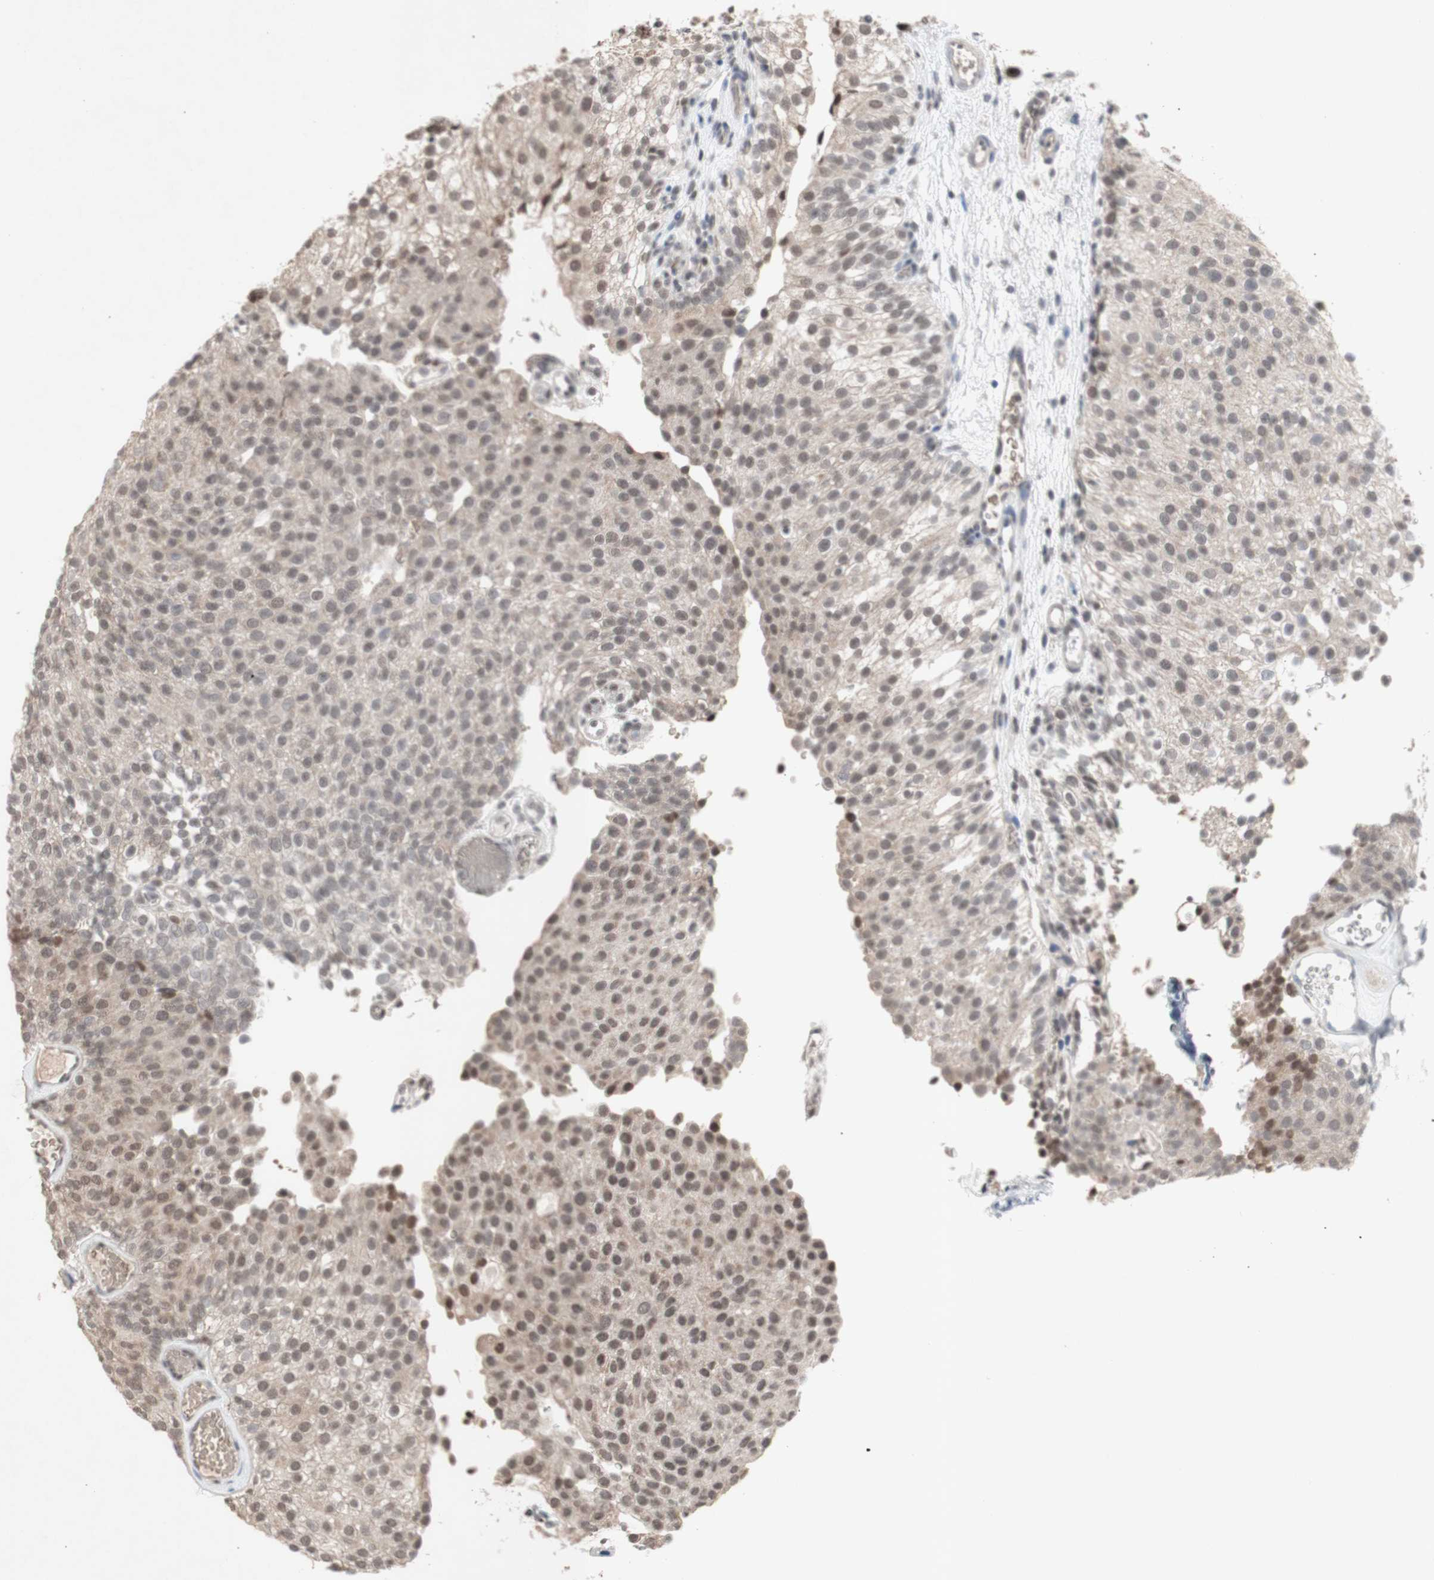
{"staining": {"intensity": "moderate", "quantity": ">75%", "location": "nuclear"}, "tissue": "urothelial cancer", "cell_type": "Tumor cells", "image_type": "cancer", "snomed": [{"axis": "morphology", "description": "Urothelial carcinoma, Low grade"}, {"axis": "topography", "description": "Urinary bladder"}], "caption": "A photomicrograph of human urothelial carcinoma (low-grade) stained for a protein exhibits moderate nuclear brown staining in tumor cells.", "gene": "SFPQ", "patient": {"sex": "male", "age": 78}}